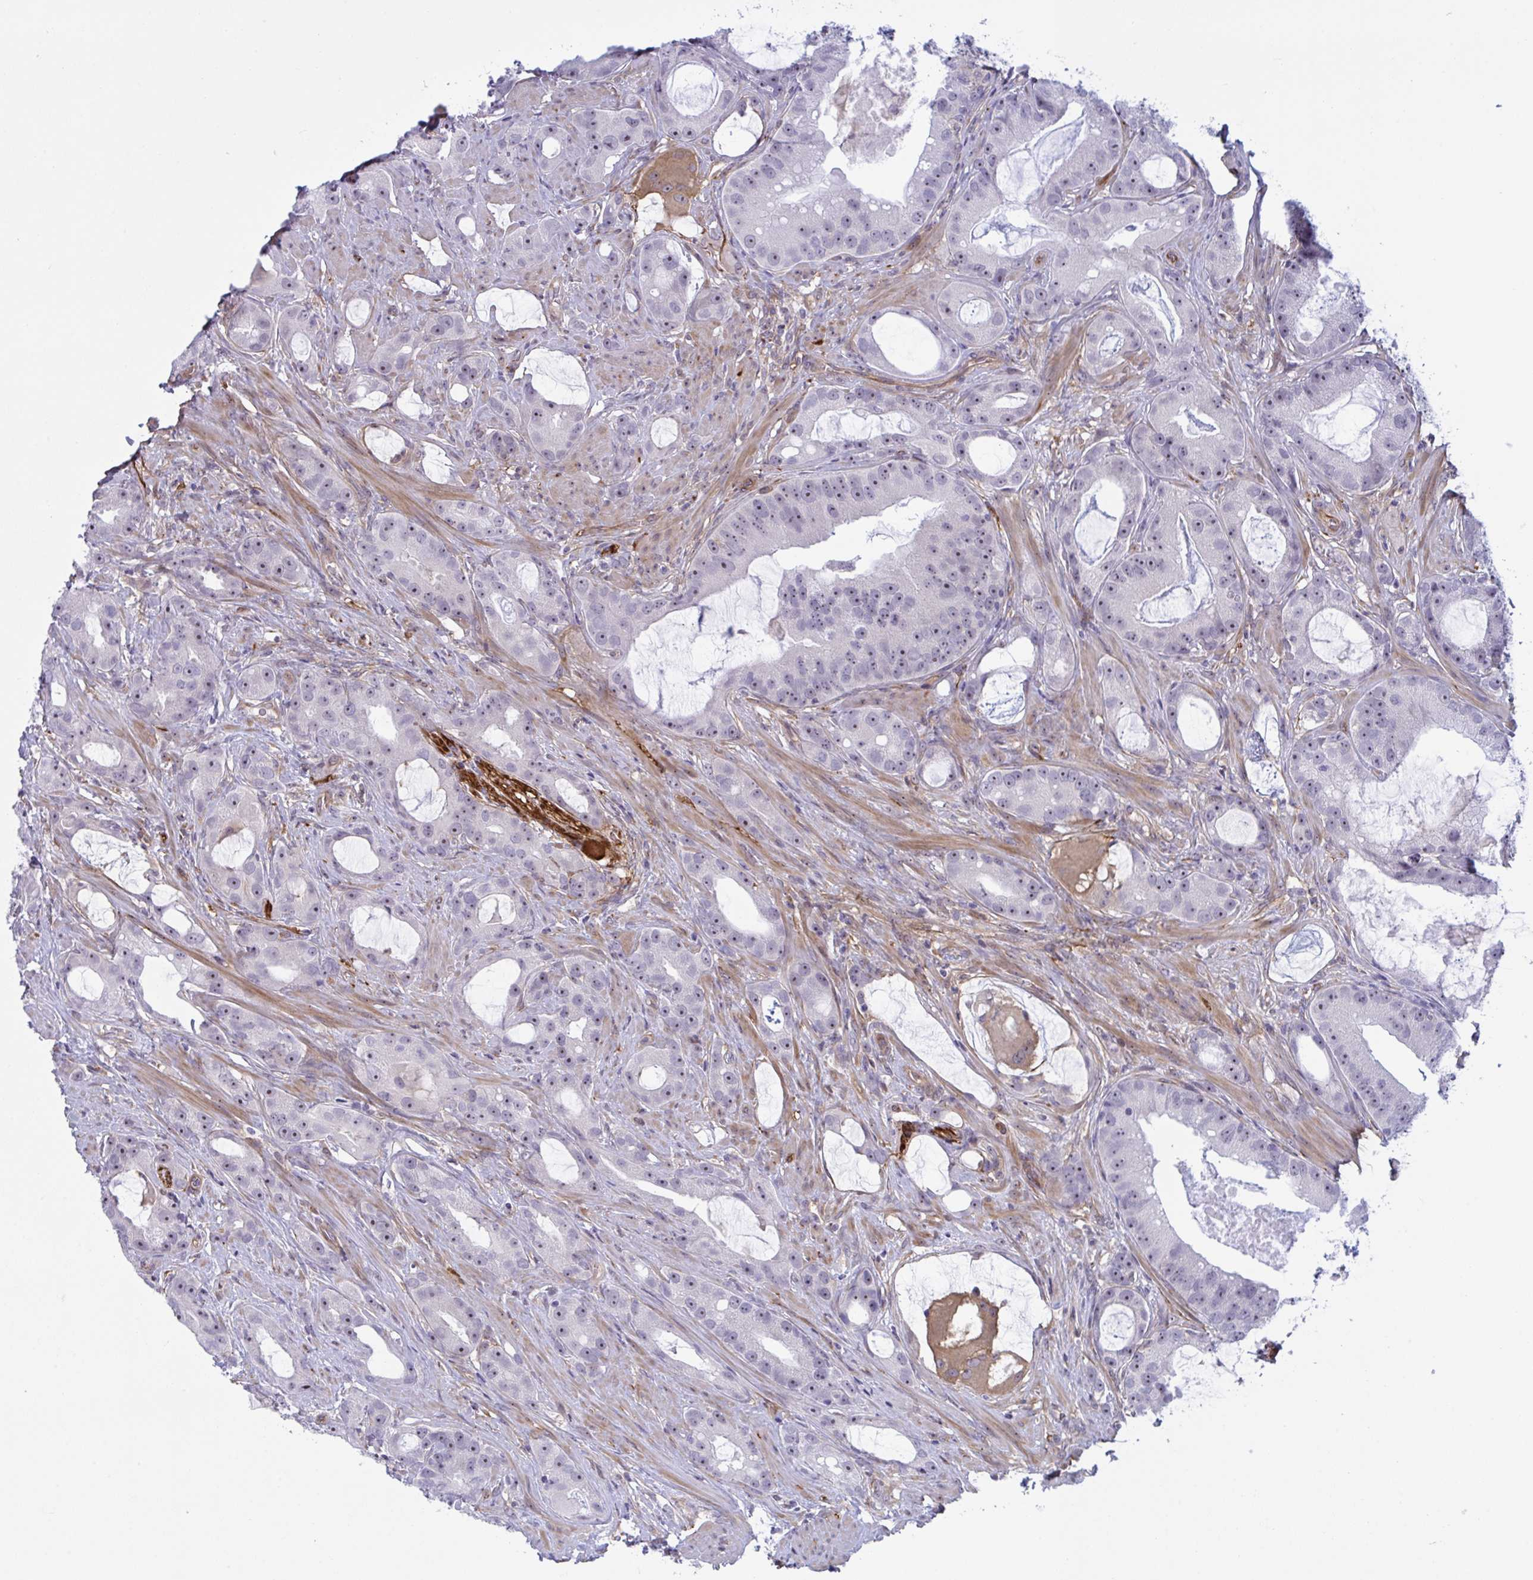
{"staining": {"intensity": "moderate", "quantity": "<25%", "location": "nuclear"}, "tissue": "prostate cancer", "cell_type": "Tumor cells", "image_type": "cancer", "snomed": [{"axis": "morphology", "description": "Adenocarcinoma, High grade"}, {"axis": "topography", "description": "Prostate"}], "caption": "This is an image of immunohistochemistry staining of prostate cancer, which shows moderate expression in the nuclear of tumor cells.", "gene": "PRRT4", "patient": {"sex": "male", "age": 65}}